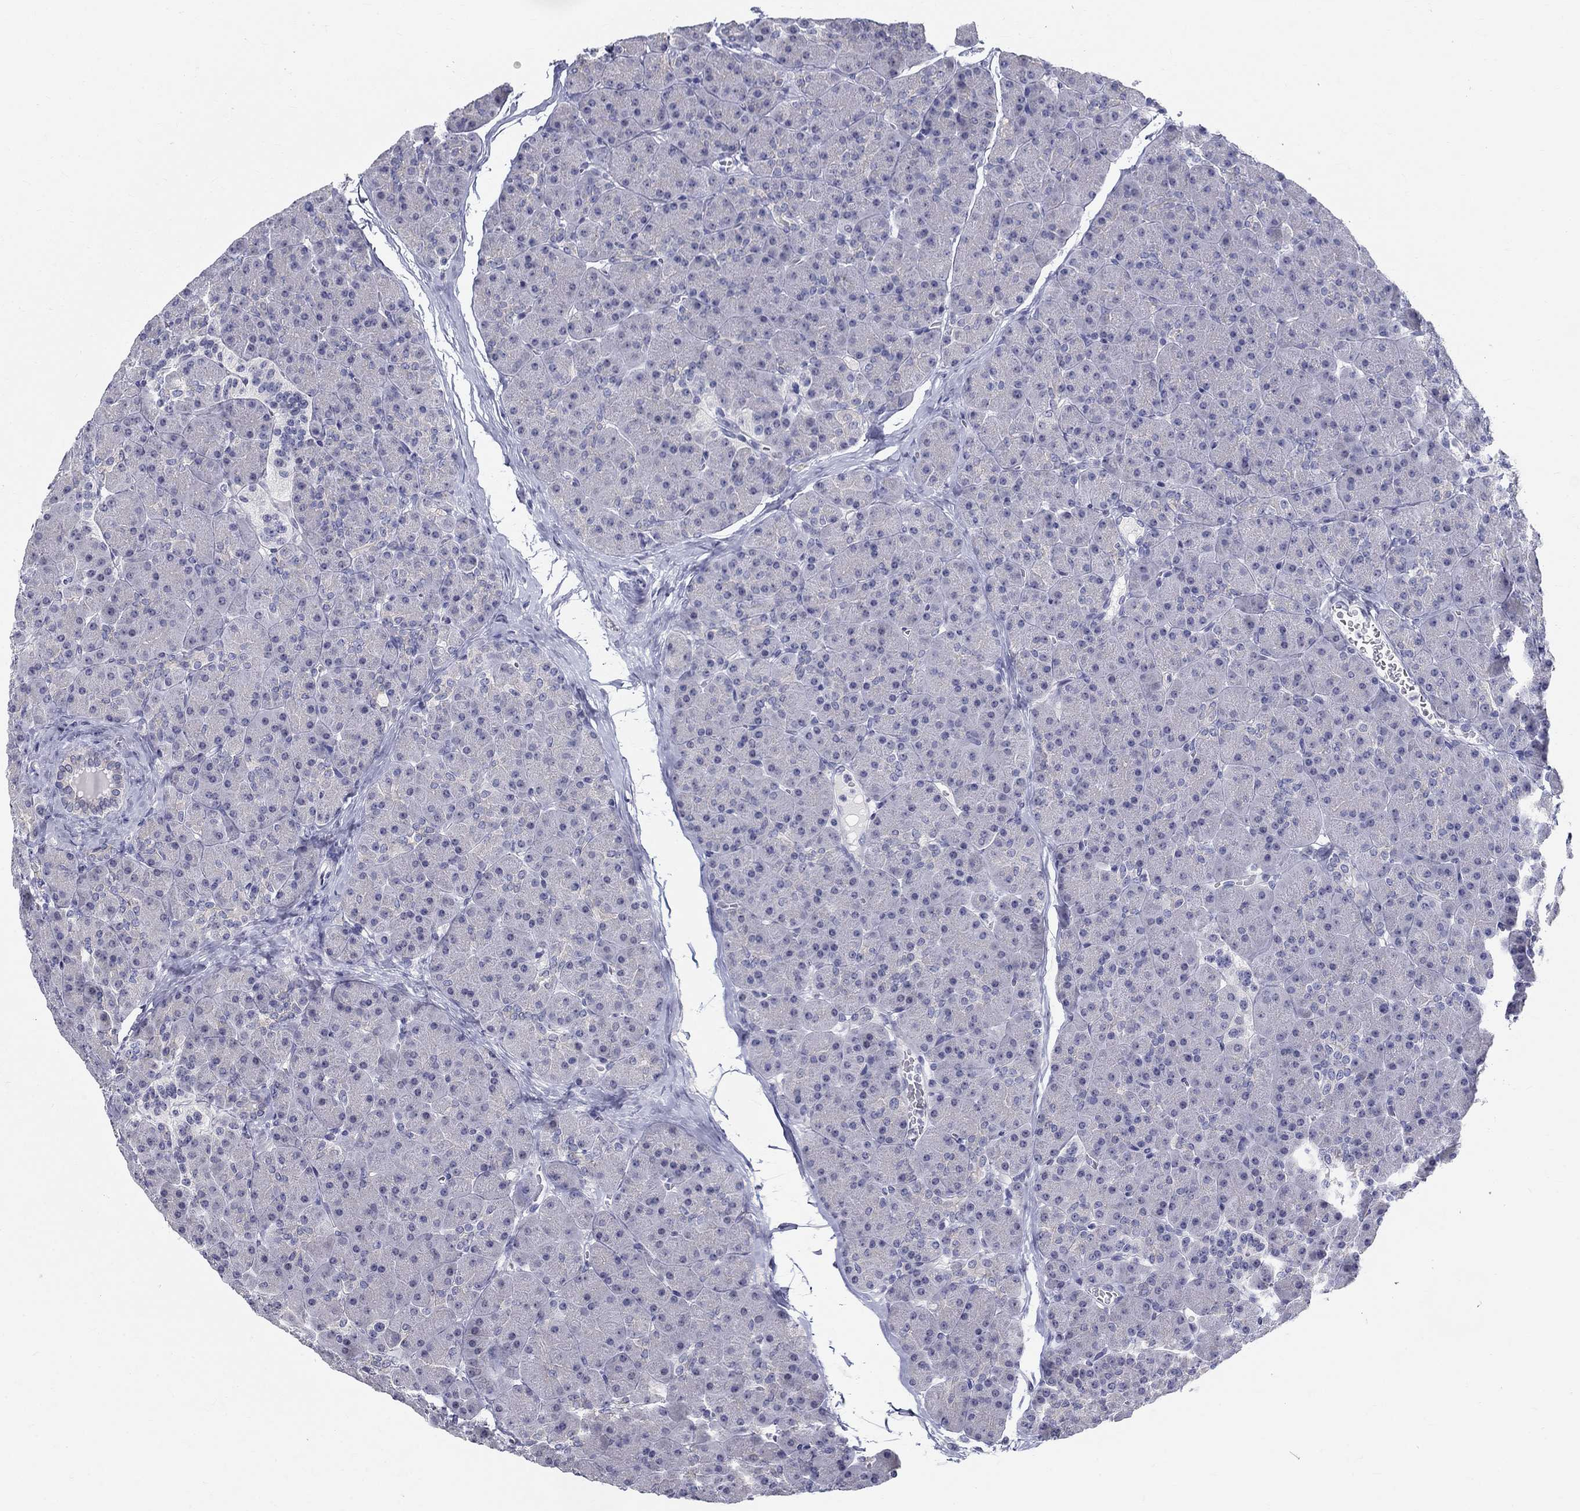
{"staining": {"intensity": "negative", "quantity": "none", "location": "none"}, "tissue": "pancreas", "cell_type": "Exocrine glandular cells", "image_type": "normal", "snomed": [{"axis": "morphology", "description": "Normal tissue, NOS"}, {"axis": "topography", "description": "Pancreas"}], "caption": "Immunohistochemical staining of benign pancreas displays no significant positivity in exocrine glandular cells.", "gene": "ENSG00000290147", "patient": {"sex": "female", "age": 44}}